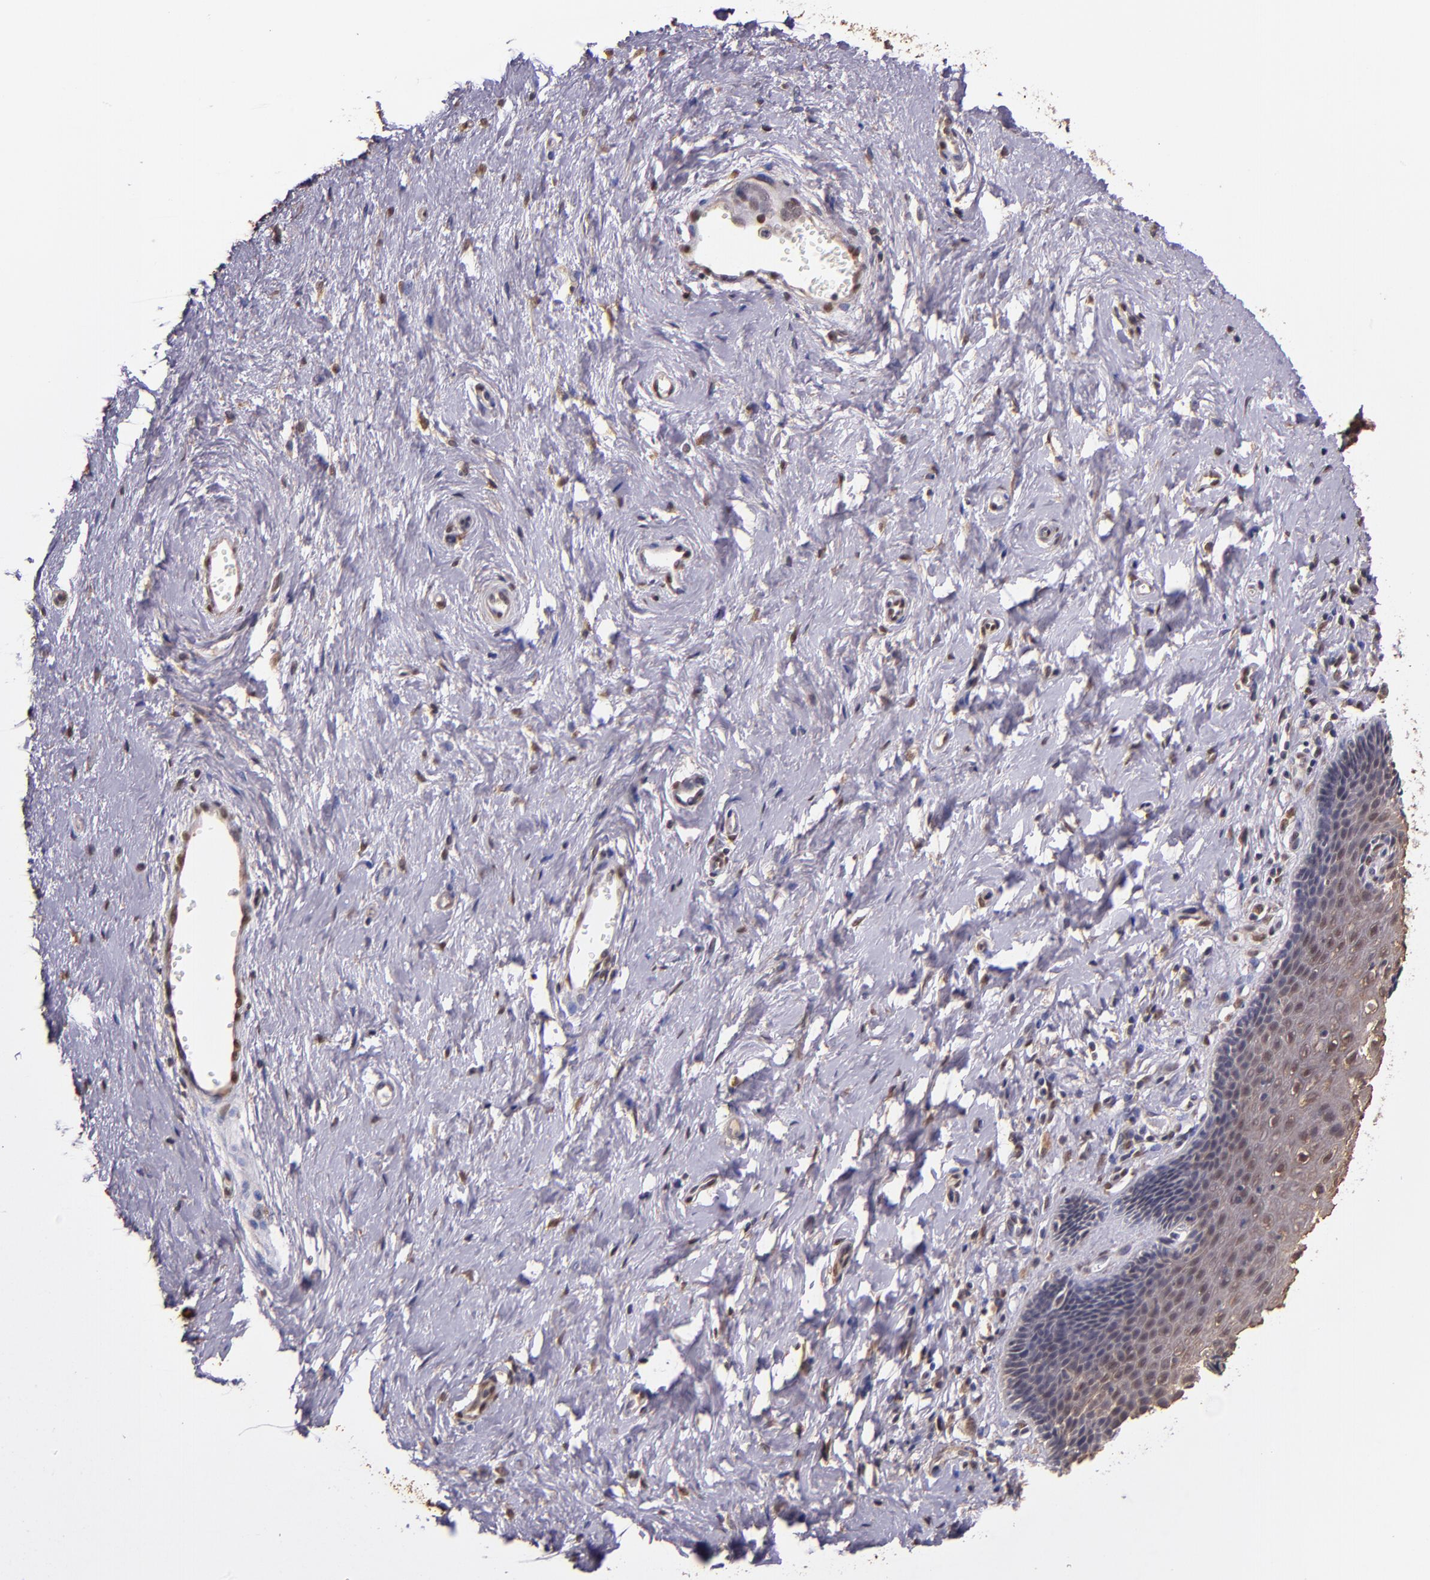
{"staining": {"intensity": "weak", "quantity": "25%-75%", "location": "cytoplasmic/membranous,nuclear"}, "tissue": "cervix", "cell_type": "Glandular cells", "image_type": "normal", "snomed": [{"axis": "morphology", "description": "Normal tissue, NOS"}, {"axis": "topography", "description": "Cervix"}], "caption": "Cervix stained with DAB (3,3'-diaminobenzidine) immunohistochemistry exhibits low levels of weak cytoplasmic/membranous,nuclear staining in approximately 25%-75% of glandular cells.", "gene": "STAT6", "patient": {"sex": "female", "age": 39}}